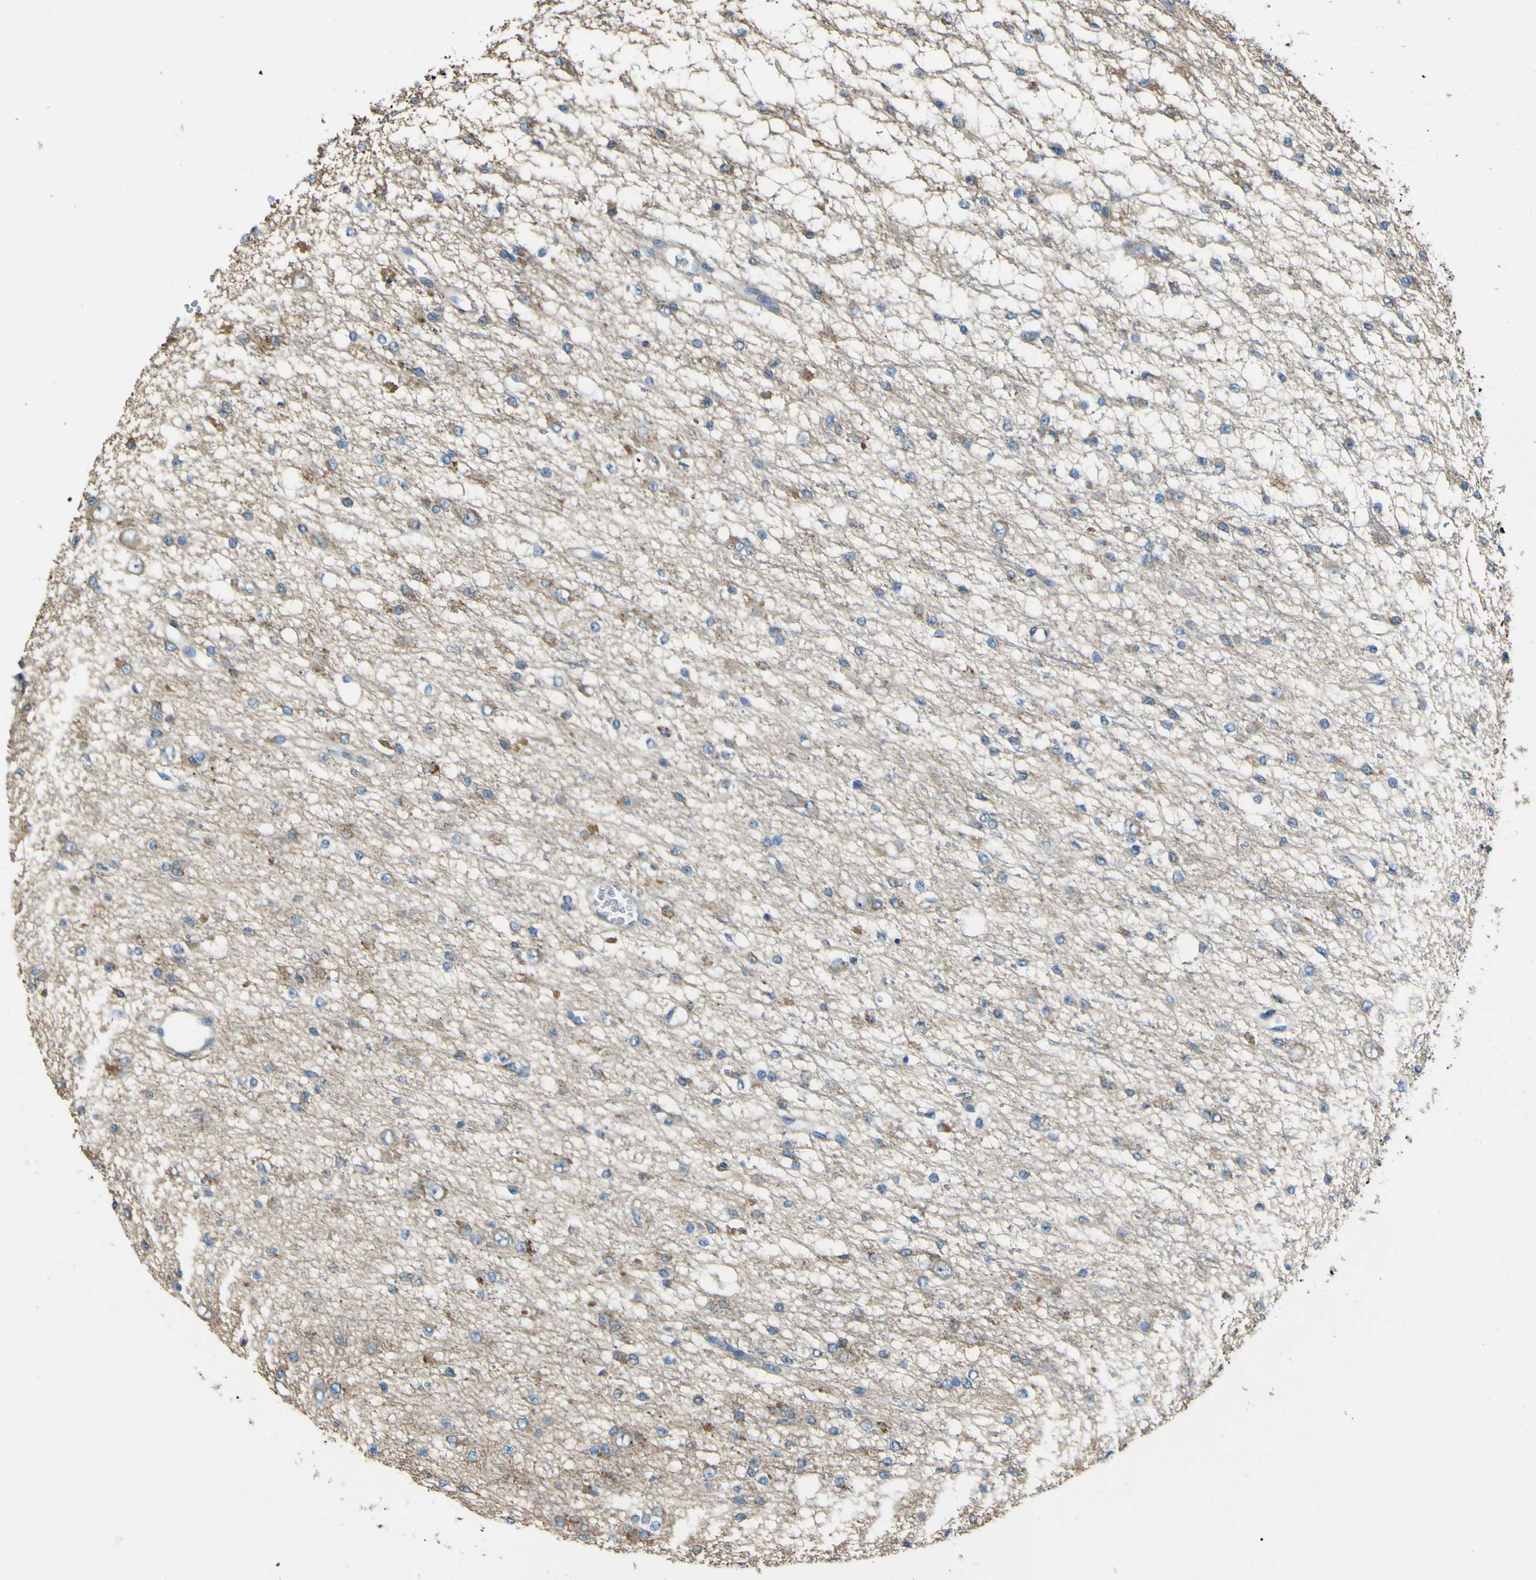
{"staining": {"intensity": "negative", "quantity": "none", "location": "none"}, "tissue": "glioma", "cell_type": "Tumor cells", "image_type": "cancer", "snomed": [{"axis": "morphology", "description": "Glioma, malignant, Low grade"}, {"axis": "topography", "description": "Brain"}], "caption": "Tumor cells show no significant positivity in low-grade glioma (malignant).", "gene": "NAALADL2", "patient": {"sex": "male", "age": 38}}